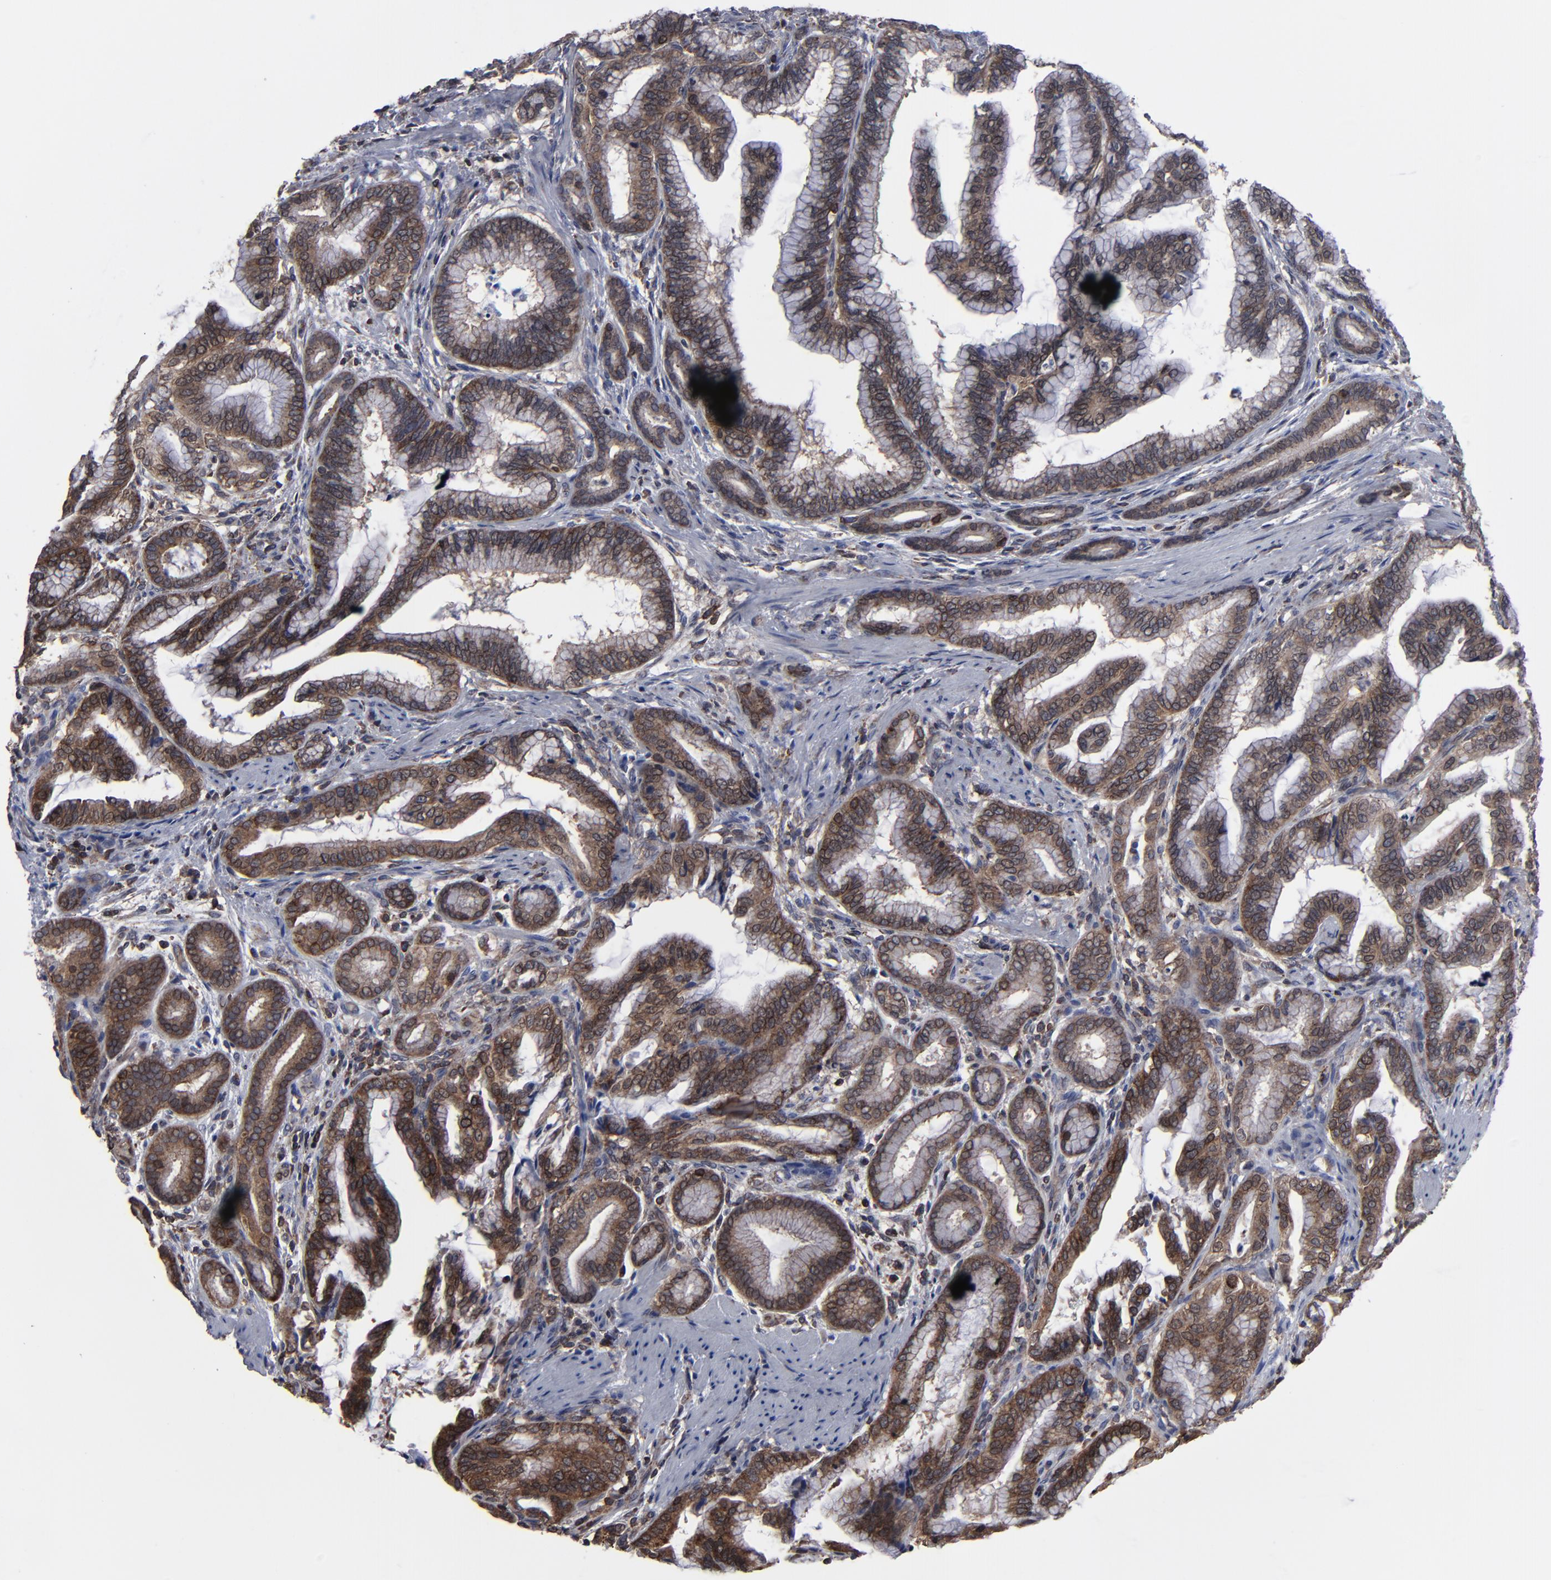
{"staining": {"intensity": "moderate", "quantity": ">75%", "location": "cytoplasmic/membranous,nuclear"}, "tissue": "pancreatic cancer", "cell_type": "Tumor cells", "image_type": "cancer", "snomed": [{"axis": "morphology", "description": "Adenocarcinoma, NOS"}, {"axis": "topography", "description": "Pancreas"}], "caption": "Protein staining of adenocarcinoma (pancreatic) tissue displays moderate cytoplasmic/membranous and nuclear expression in about >75% of tumor cells.", "gene": "KIAA2026", "patient": {"sex": "female", "age": 64}}